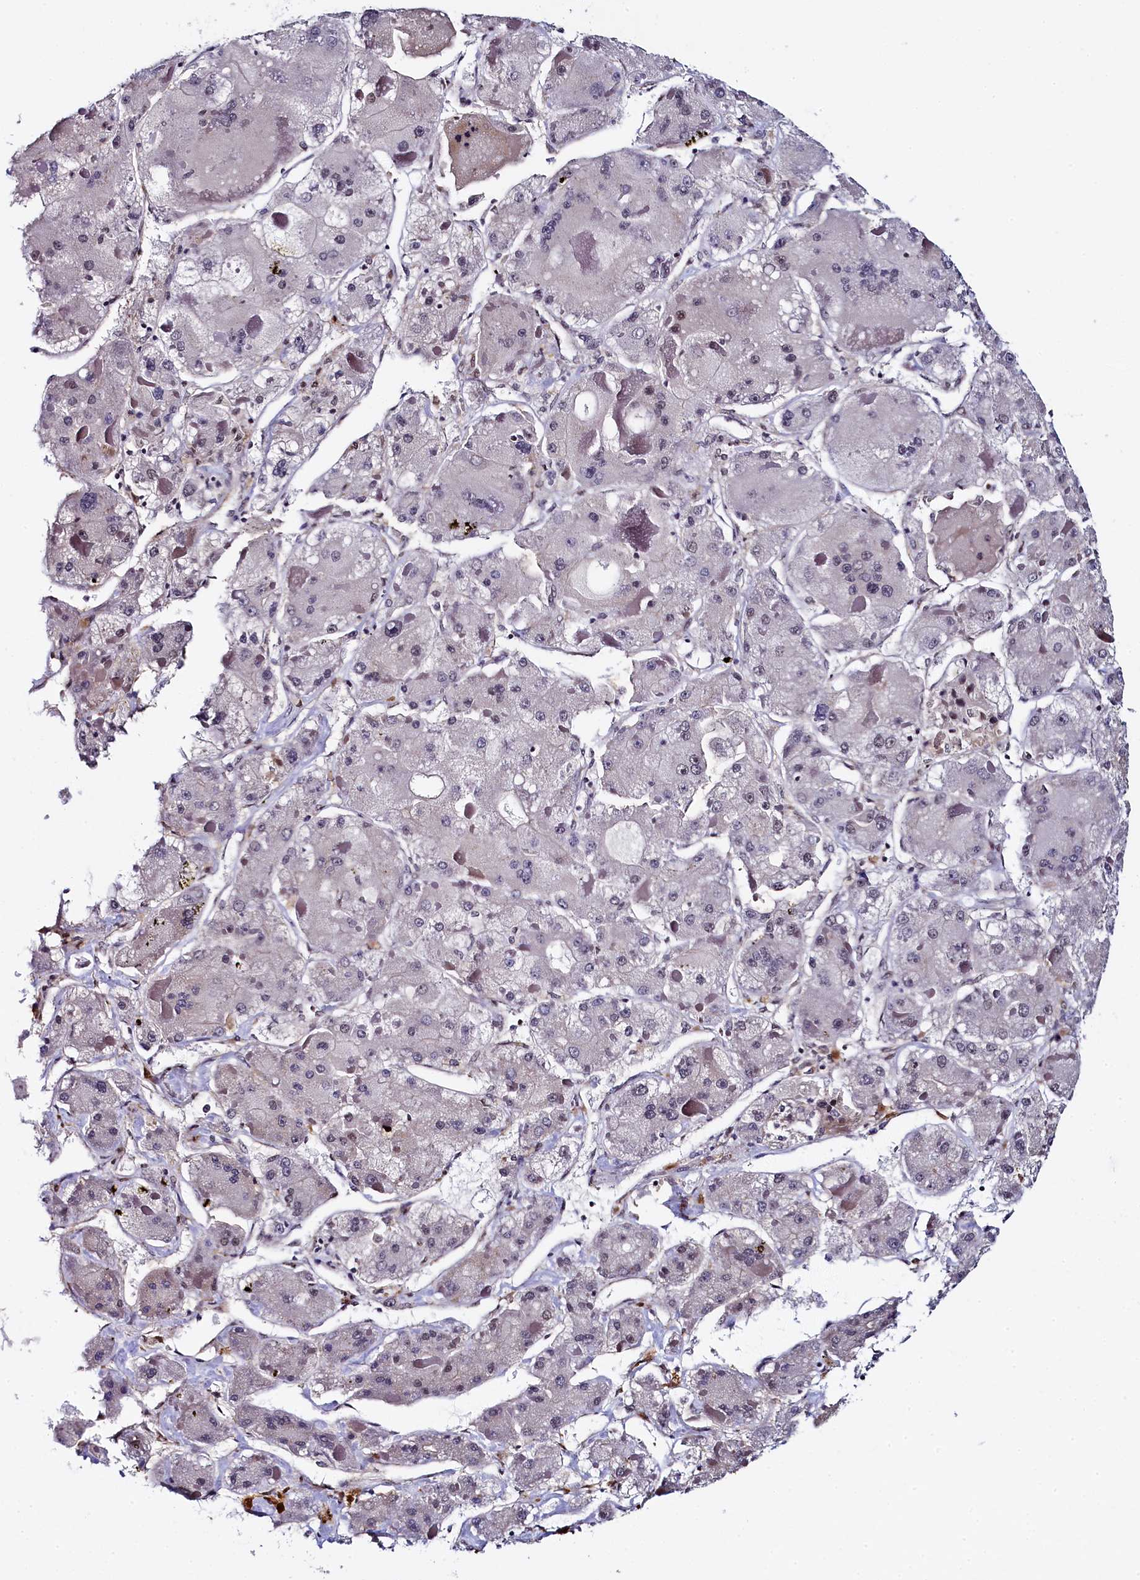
{"staining": {"intensity": "weak", "quantity": "<25%", "location": "nuclear"}, "tissue": "liver cancer", "cell_type": "Tumor cells", "image_type": "cancer", "snomed": [{"axis": "morphology", "description": "Carcinoma, Hepatocellular, NOS"}, {"axis": "topography", "description": "Liver"}], "caption": "This image is of hepatocellular carcinoma (liver) stained with IHC to label a protein in brown with the nuclei are counter-stained blue. There is no positivity in tumor cells.", "gene": "INTS14", "patient": {"sex": "female", "age": 73}}